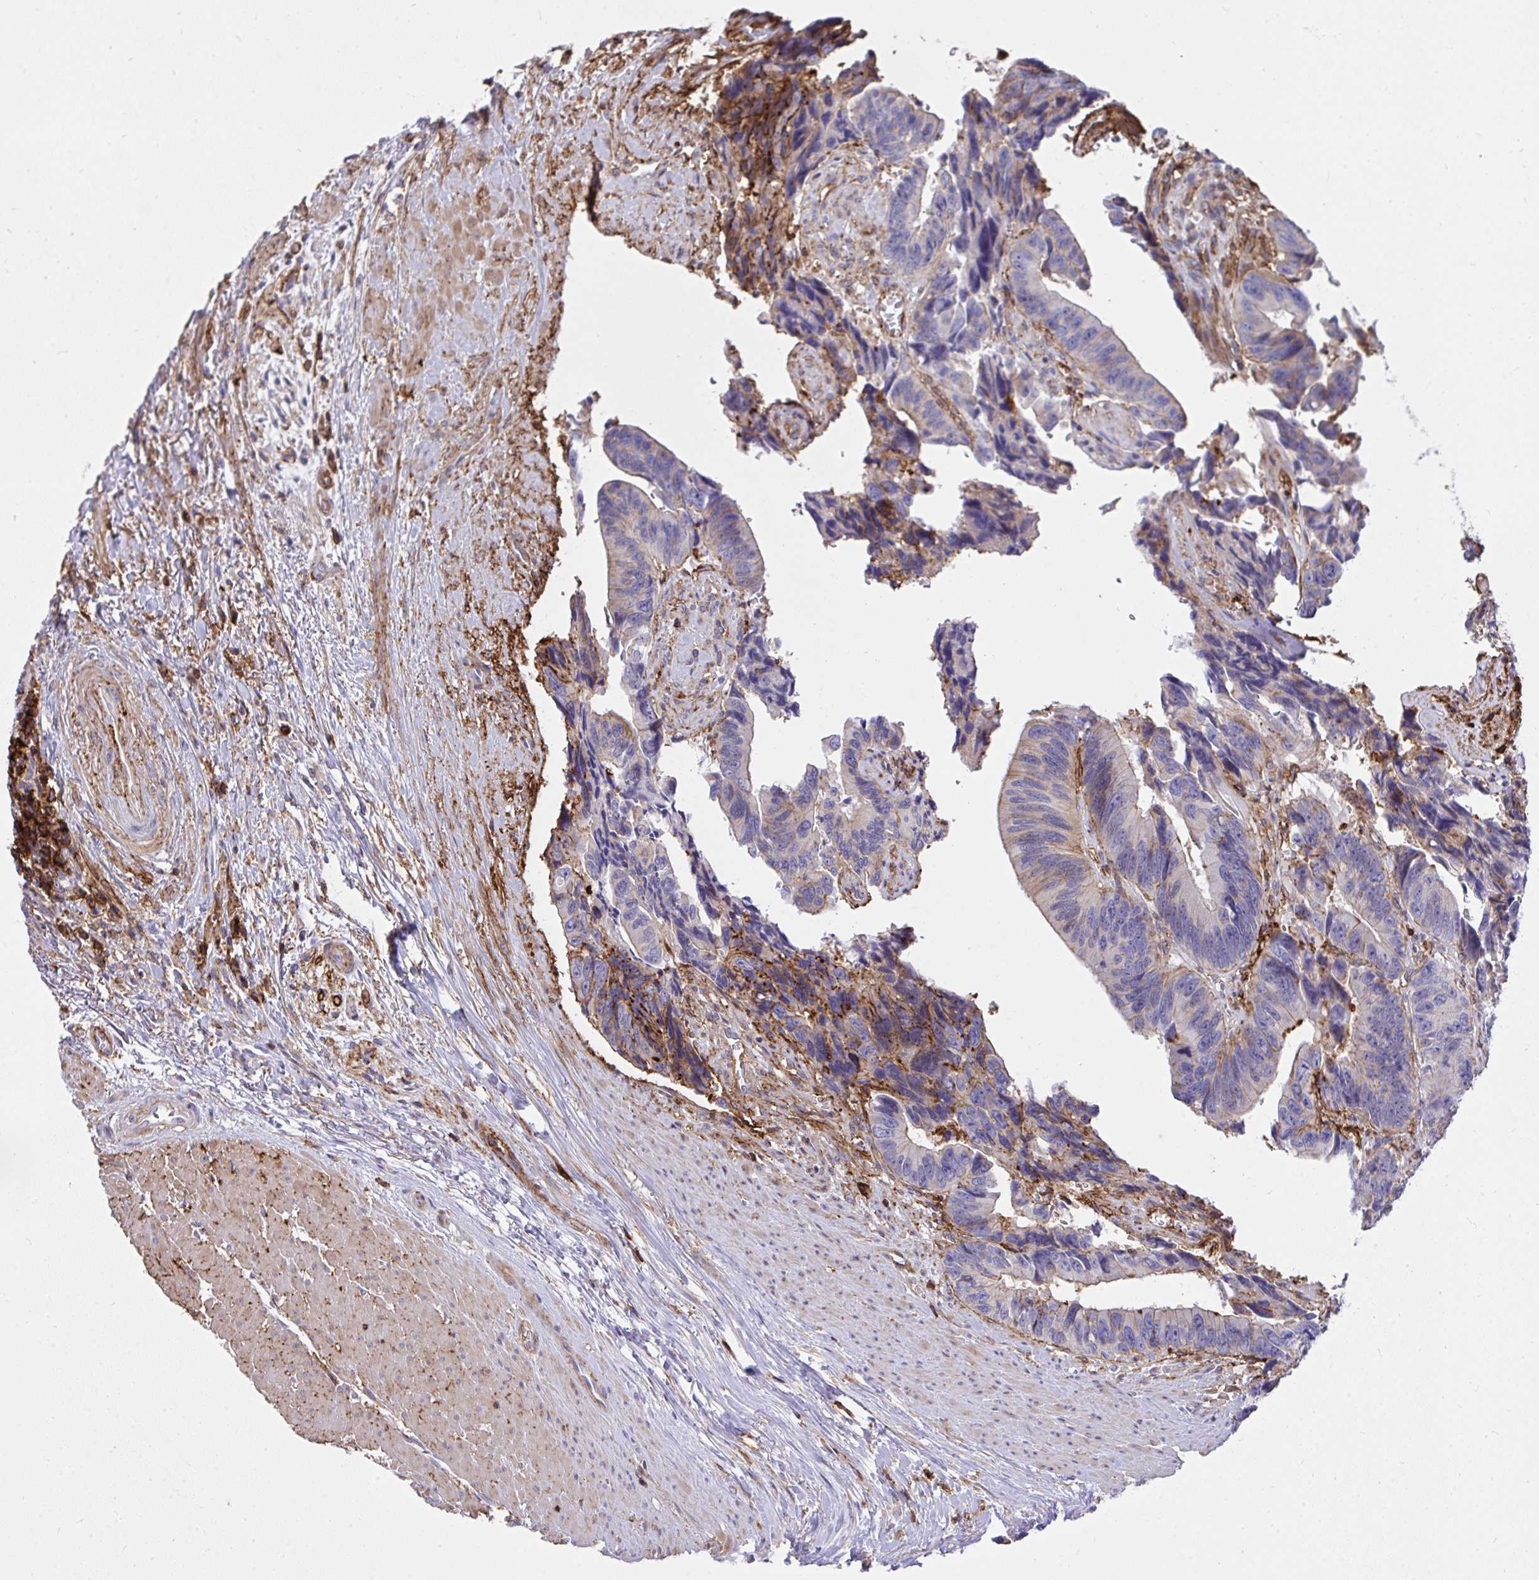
{"staining": {"intensity": "negative", "quantity": "none", "location": "none"}, "tissue": "colorectal cancer", "cell_type": "Tumor cells", "image_type": "cancer", "snomed": [{"axis": "morphology", "description": "Adenocarcinoma, NOS"}, {"axis": "topography", "description": "Rectum"}], "caption": "High power microscopy micrograph of an immunohistochemistry (IHC) photomicrograph of adenocarcinoma (colorectal), revealing no significant staining in tumor cells. (DAB IHC with hematoxylin counter stain).", "gene": "ERI1", "patient": {"sex": "male", "age": 76}}